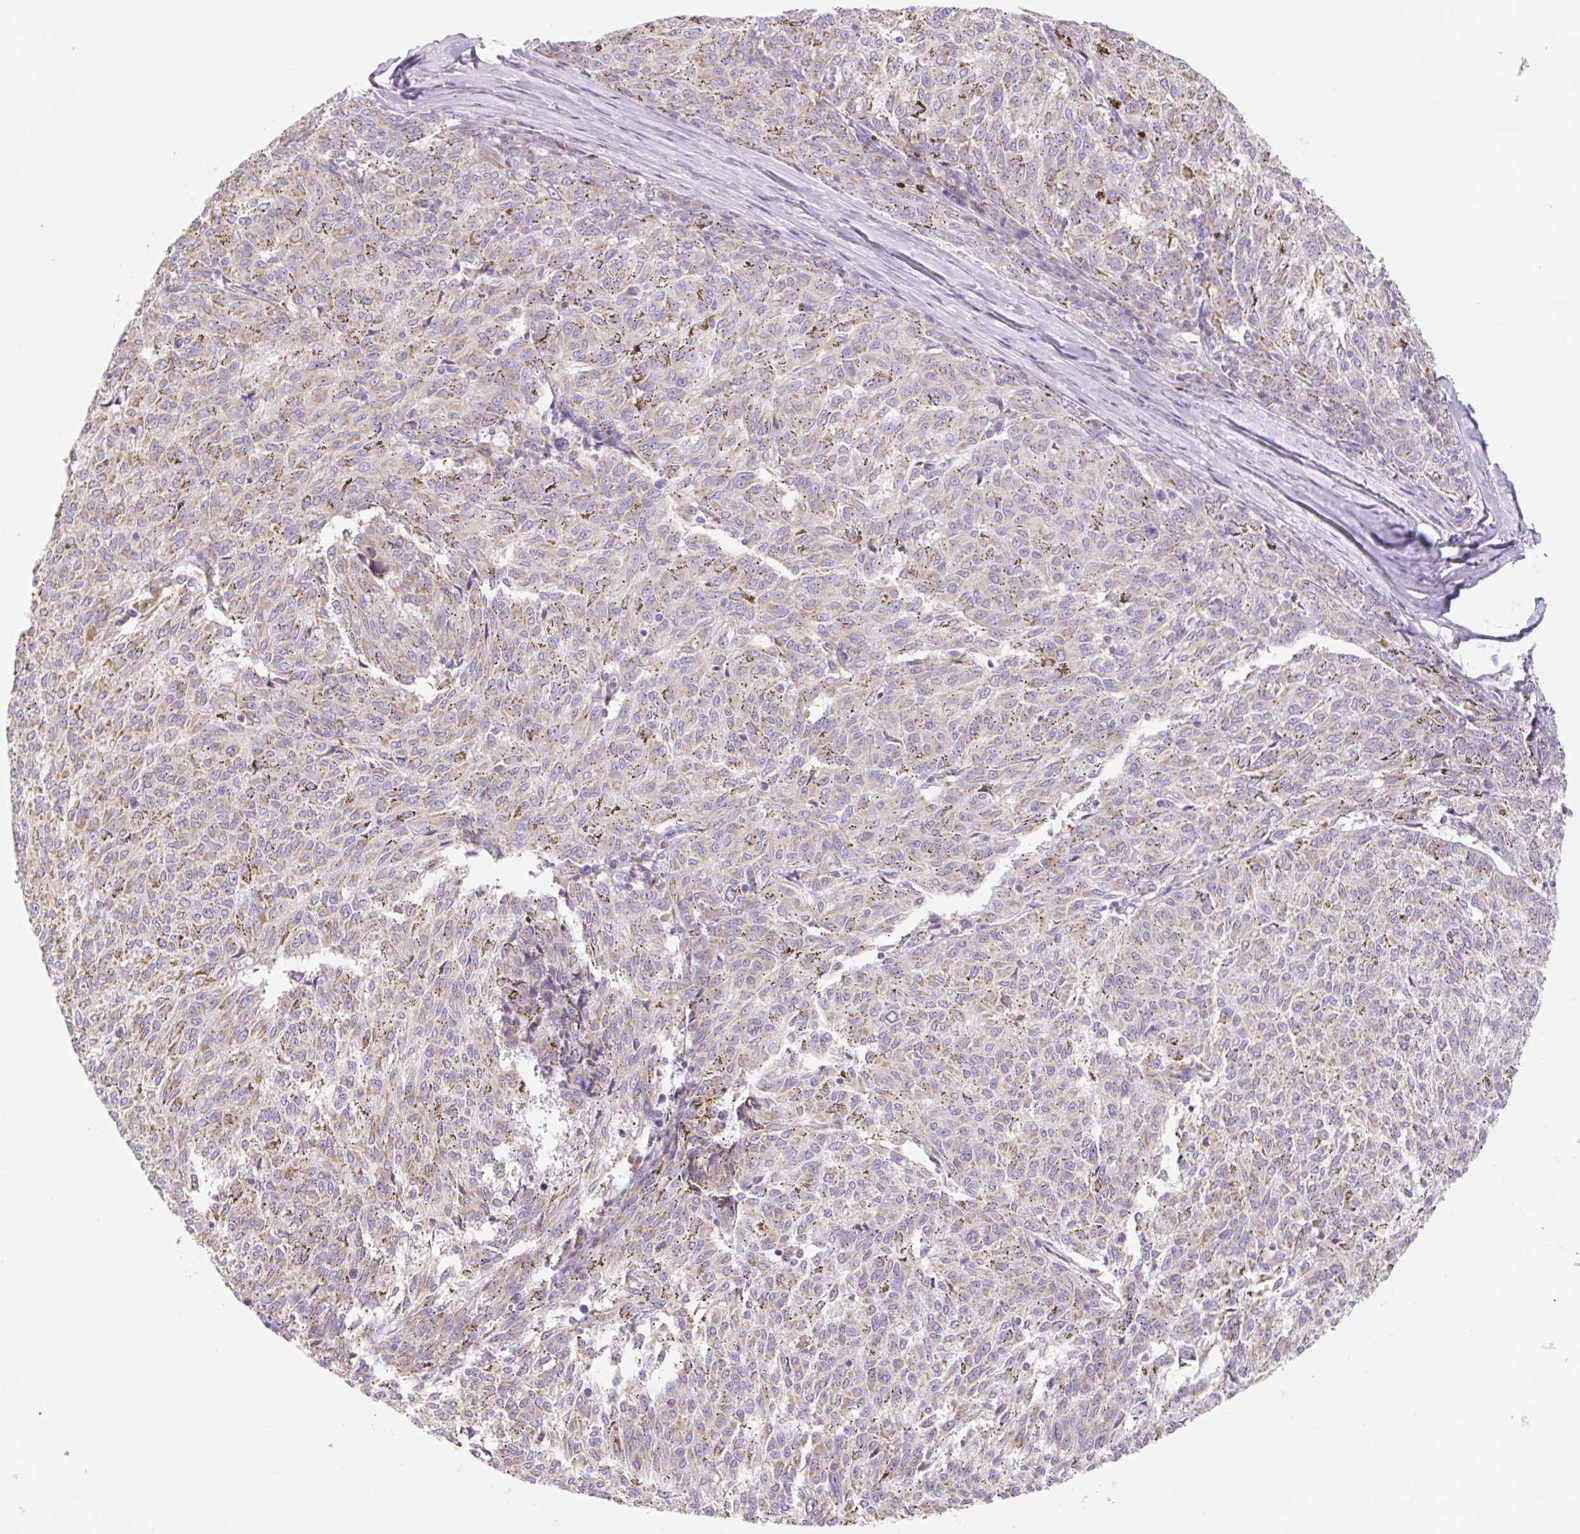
{"staining": {"intensity": "moderate", "quantity": "<25%", "location": "cytoplasmic/membranous"}, "tissue": "melanoma", "cell_type": "Tumor cells", "image_type": "cancer", "snomed": [{"axis": "morphology", "description": "Malignant melanoma, NOS"}, {"axis": "topography", "description": "Skin"}], "caption": "Immunohistochemistry histopathology image of malignant melanoma stained for a protein (brown), which reveals low levels of moderate cytoplasmic/membranous expression in about <25% of tumor cells.", "gene": "CLEC3A", "patient": {"sex": "female", "age": 72}}